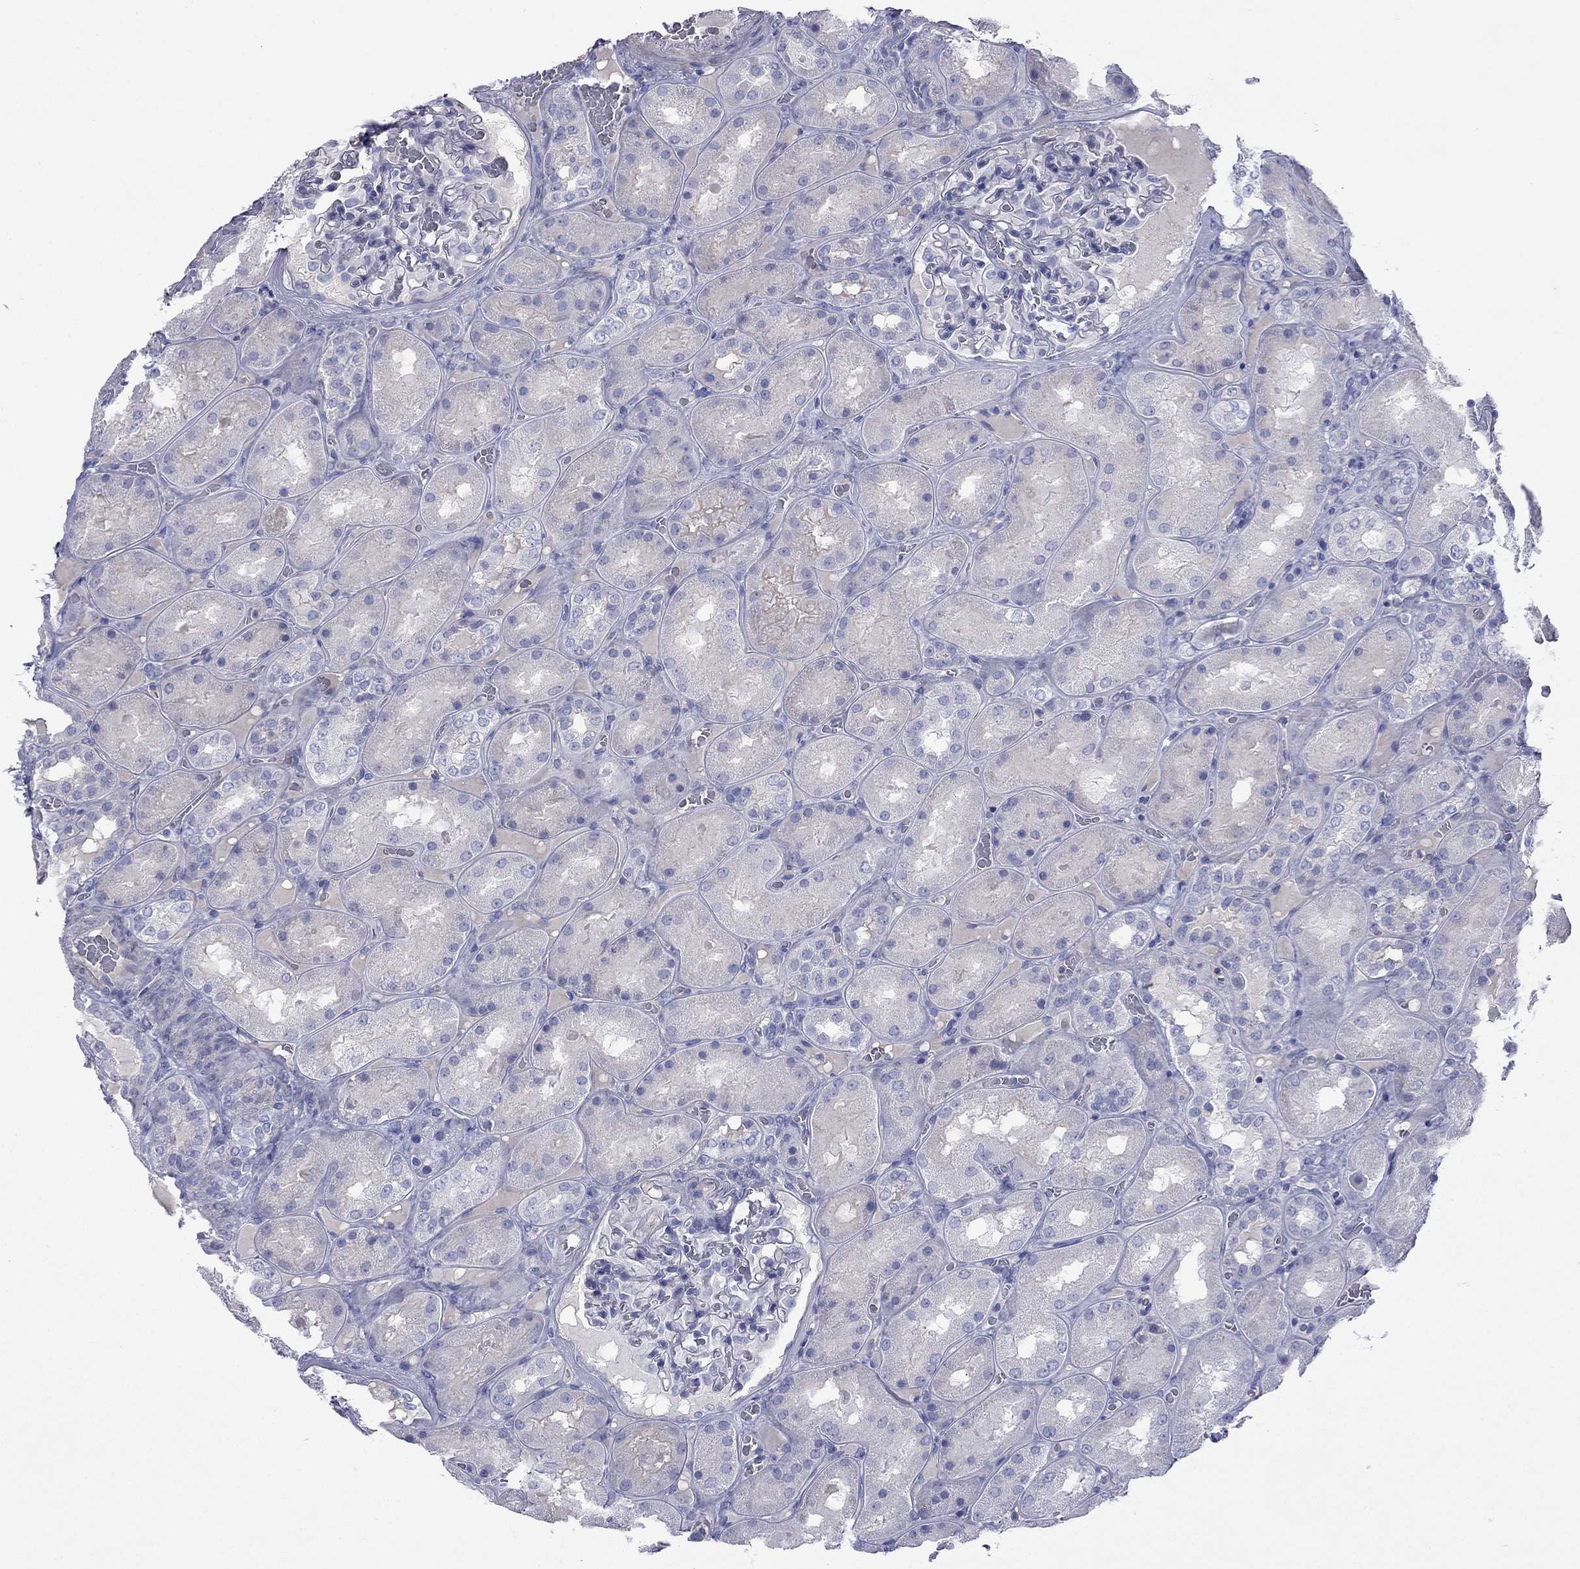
{"staining": {"intensity": "negative", "quantity": "none", "location": "none"}, "tissue": "kidney", "cell_type": "Cells in glomeruli", "image_type": "normal", "snomed": [{"axis": "morphology", "description": "Normal tissue, NOS"}, {"axis": "topography", "description": "Kidney"}], "caption": "This is an immunohistochemistry micrograph of normal kidney. There is no expression in cells in glomeruli.", "gene": "ACTL7B", "patient": {"sex": "male", "age": 73}}